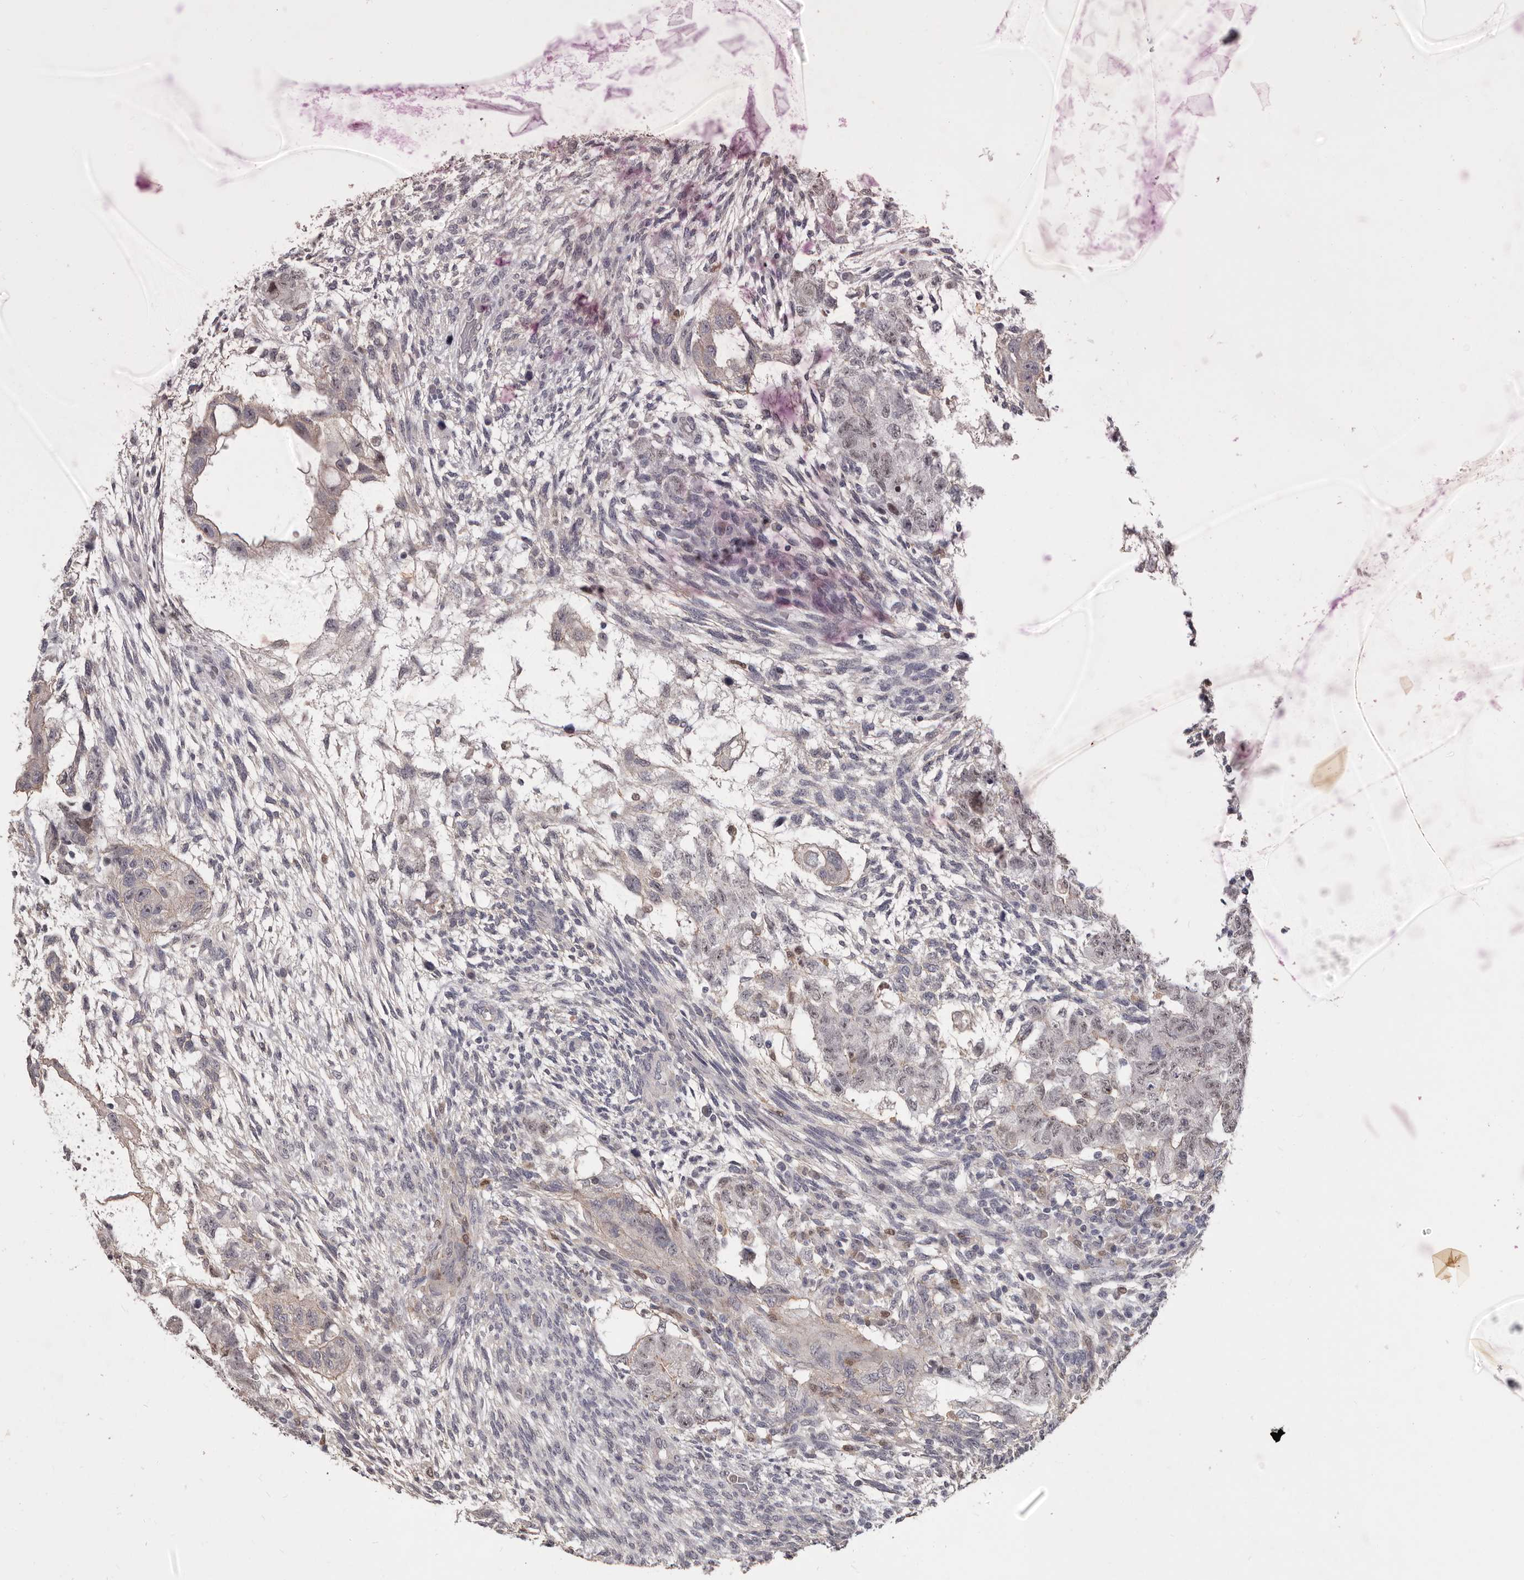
{"staining": {"intensity": "weak", "quantity": "25%-75%", "location": "nuclear"}, "tissue": "testis cancer", "cell_type": "Tumor cells", "image_type": "cancer", "snomed": [{"axis": "morphology", "description": "Normal tissue, NOS"}, {"axis": "morphology", "description": "Carcinoma, Embryonal, NOS"}, {"axis": "topography", "description": "Testis"}], "caption": "IHC of human testis embryonal carcinoma reveals low levels of weak nuclear positivity in approximately 25%-75% of tumor cells.", "gene": "GPR157", "patient": {"sex": "male", "age": 36}}